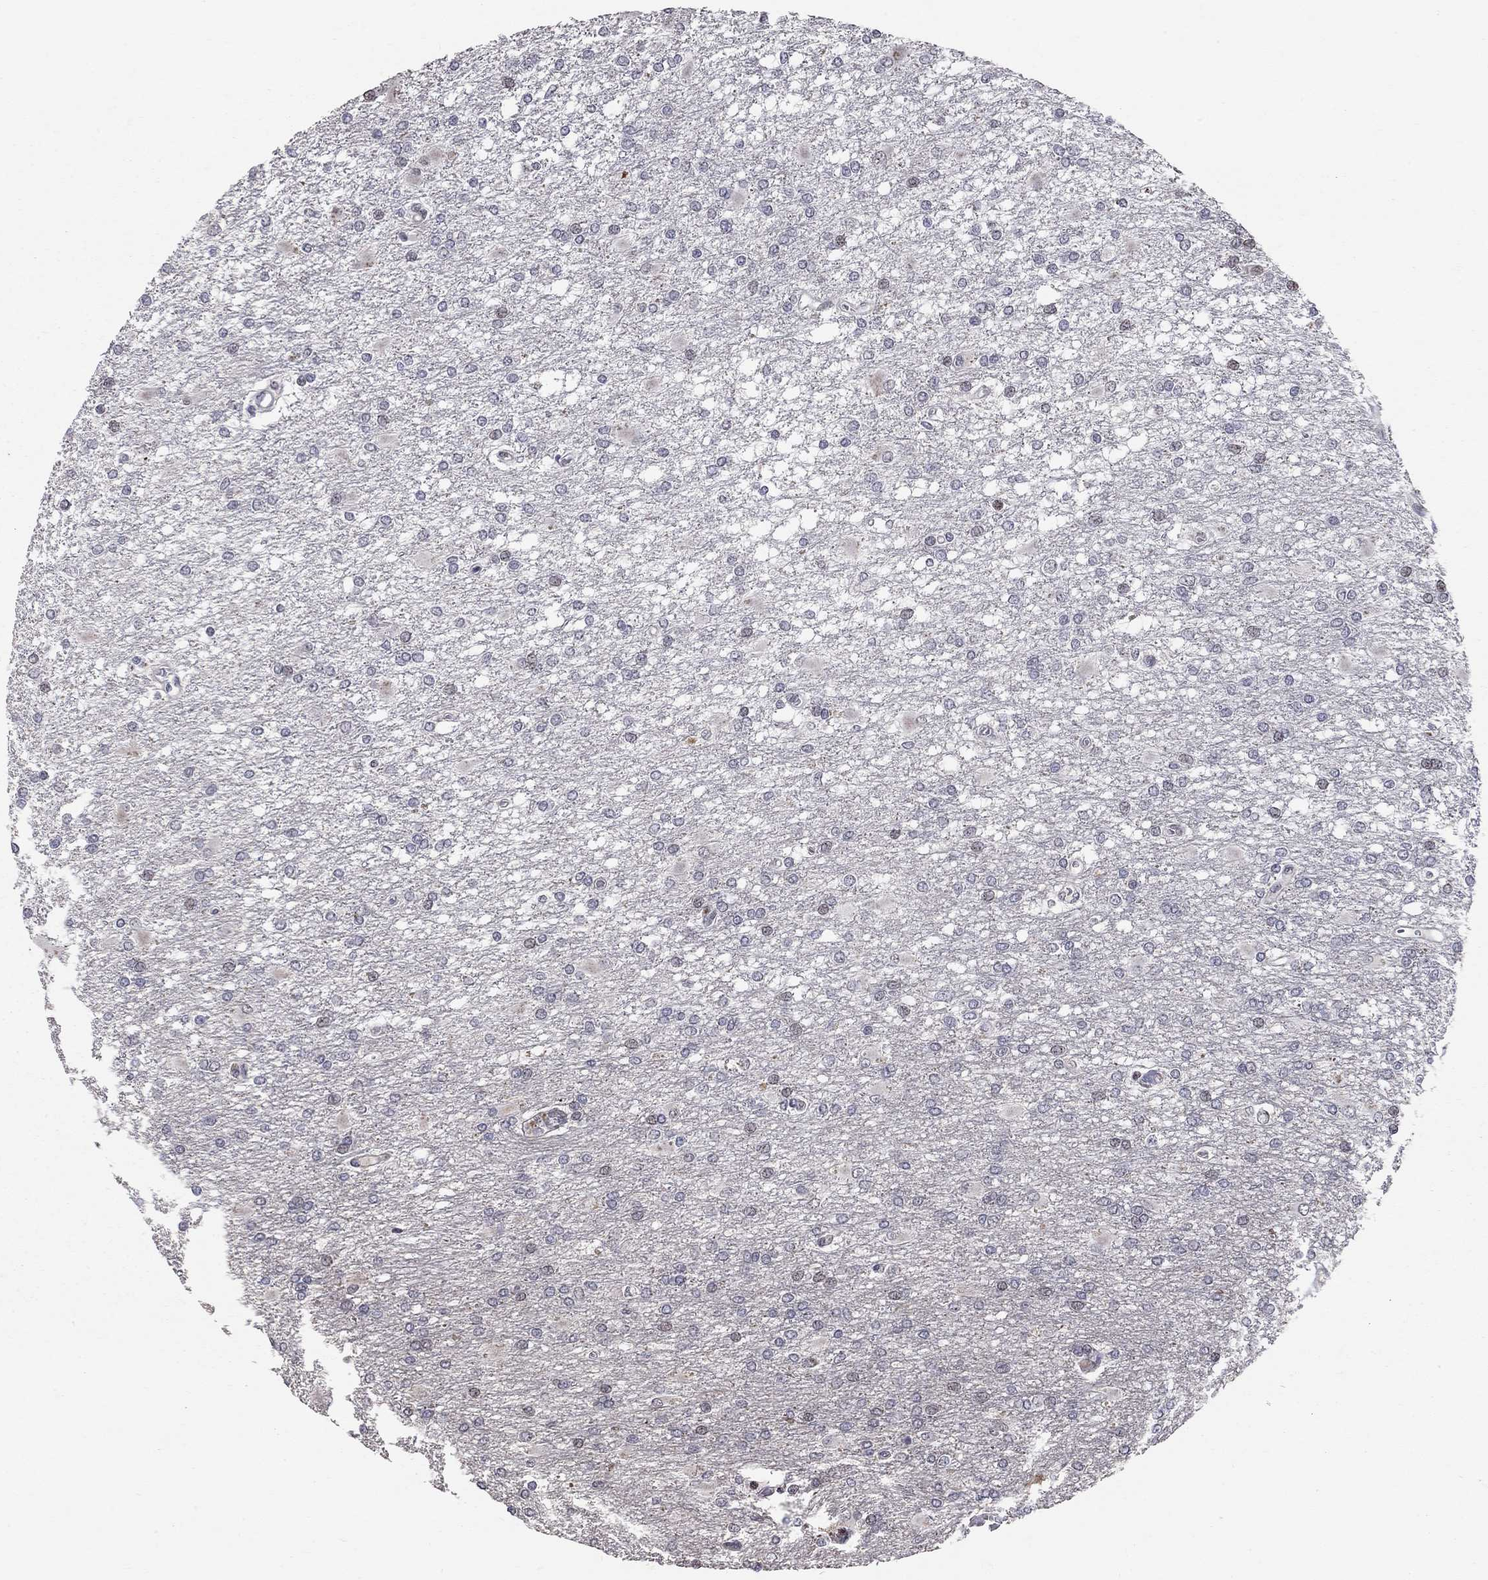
{"staining": {"intensity": "weak", "quantity": "<25%", "location": "nuclear"}, "tissue": "glioma", "cell_type": "Tumor cells", "image_type": "cancer", "snomed": [{"axis": "morphology", "description": "Glioma, malignant, High grade"}, {"axis": "topography", "description": "Cerebral cortex"}], "caption": "Immunohistochemistry (IHC) of human malignant glioma (high-grade) reveals no positivity in tumor cells.", "gene": "HDAC3", "patient": {"sex": "male", "age": 79}}